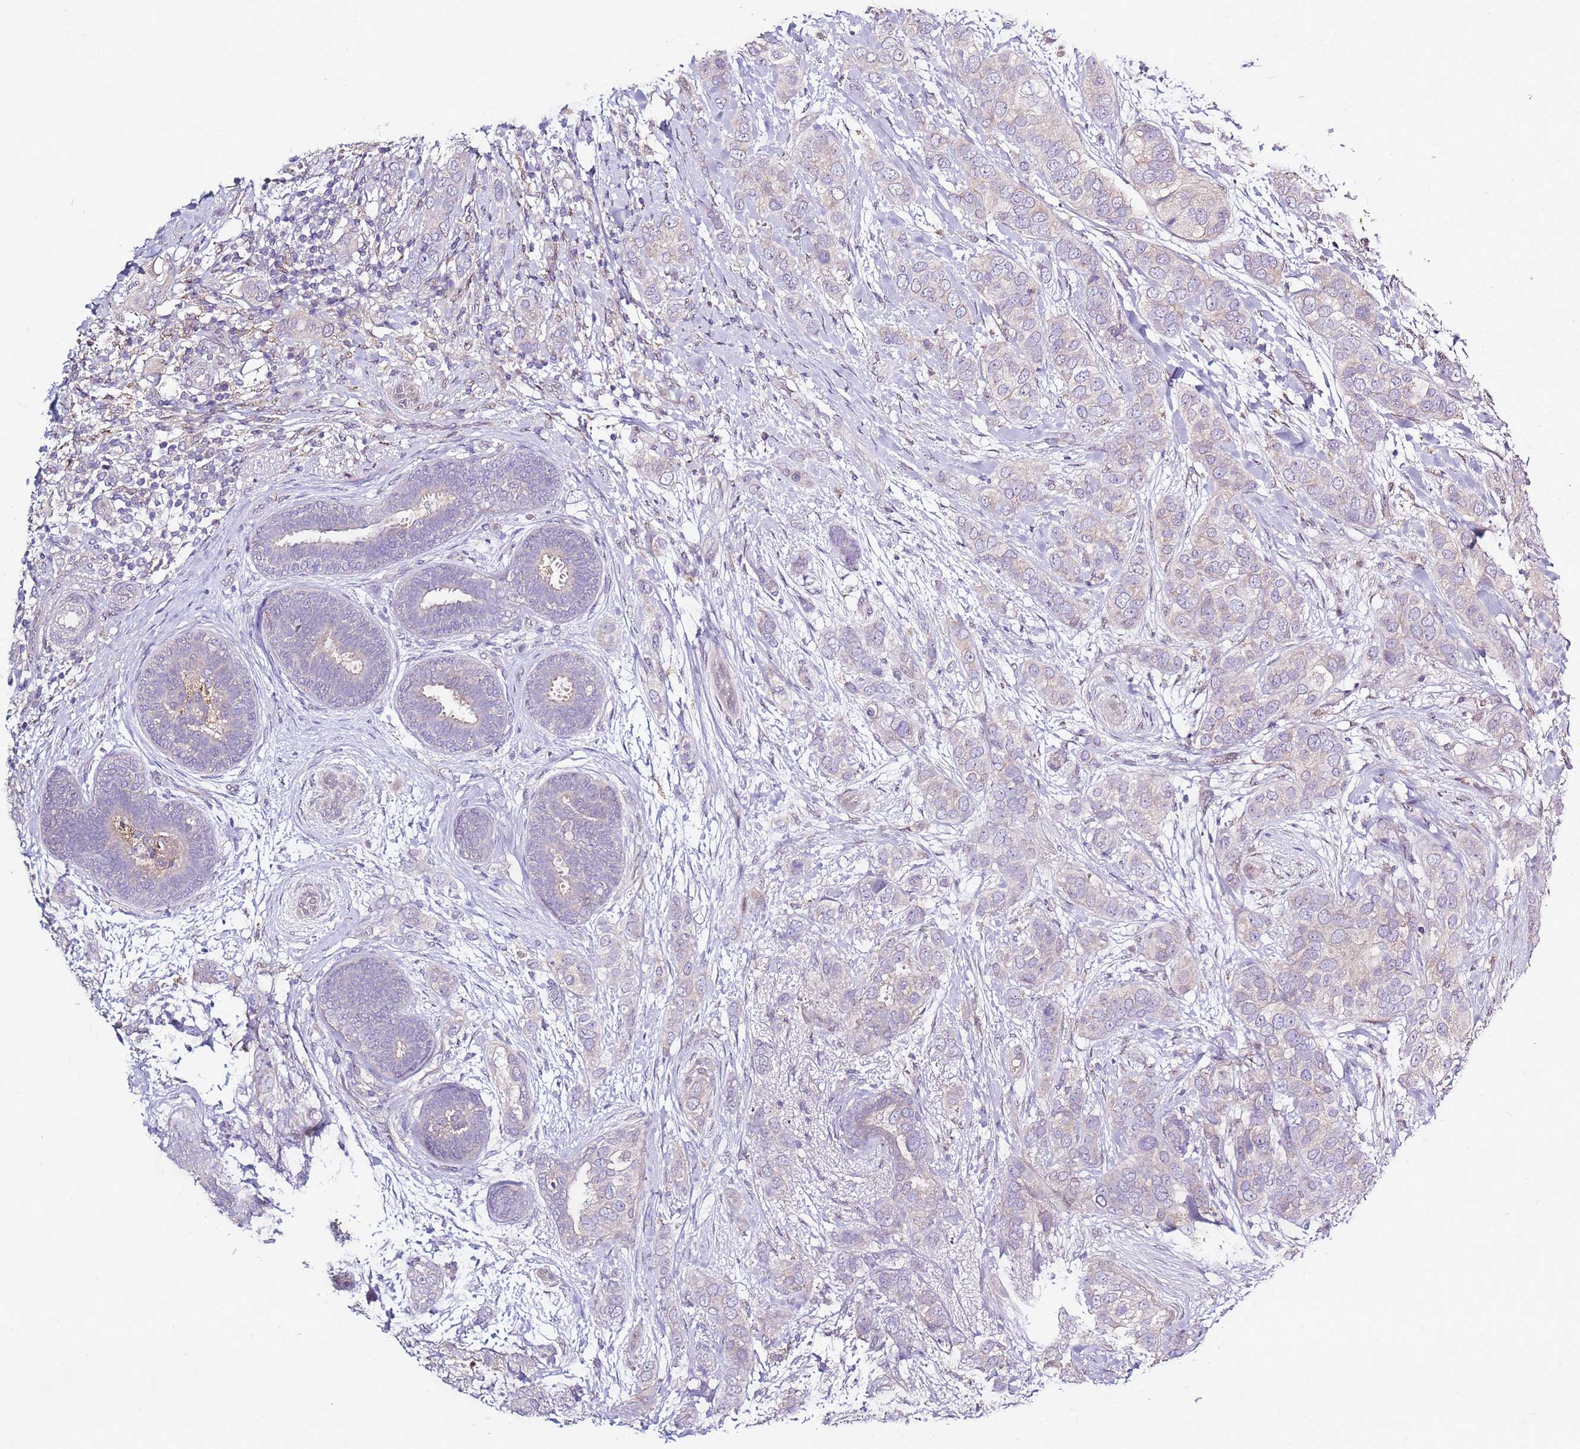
{"staining": {"intensity": "negative", "quantity": "none", "location": "none"}, "tissue": "breast cancer", "cell_type": "Tumor cells", "image_type": "cancer", "snomed": [{"axis": "morphology", "description": "Lobular carcinoma"}, {"axis": "topography", "description": "Breast"}], "caption": "High power microscopy histopathology image of an IHC photomicrograph of lobular carcinoma (breast), revealing no significant expression in tumor cells.", "gene": "CAPN9", "patient": {"sex": "female", "age": 51}}